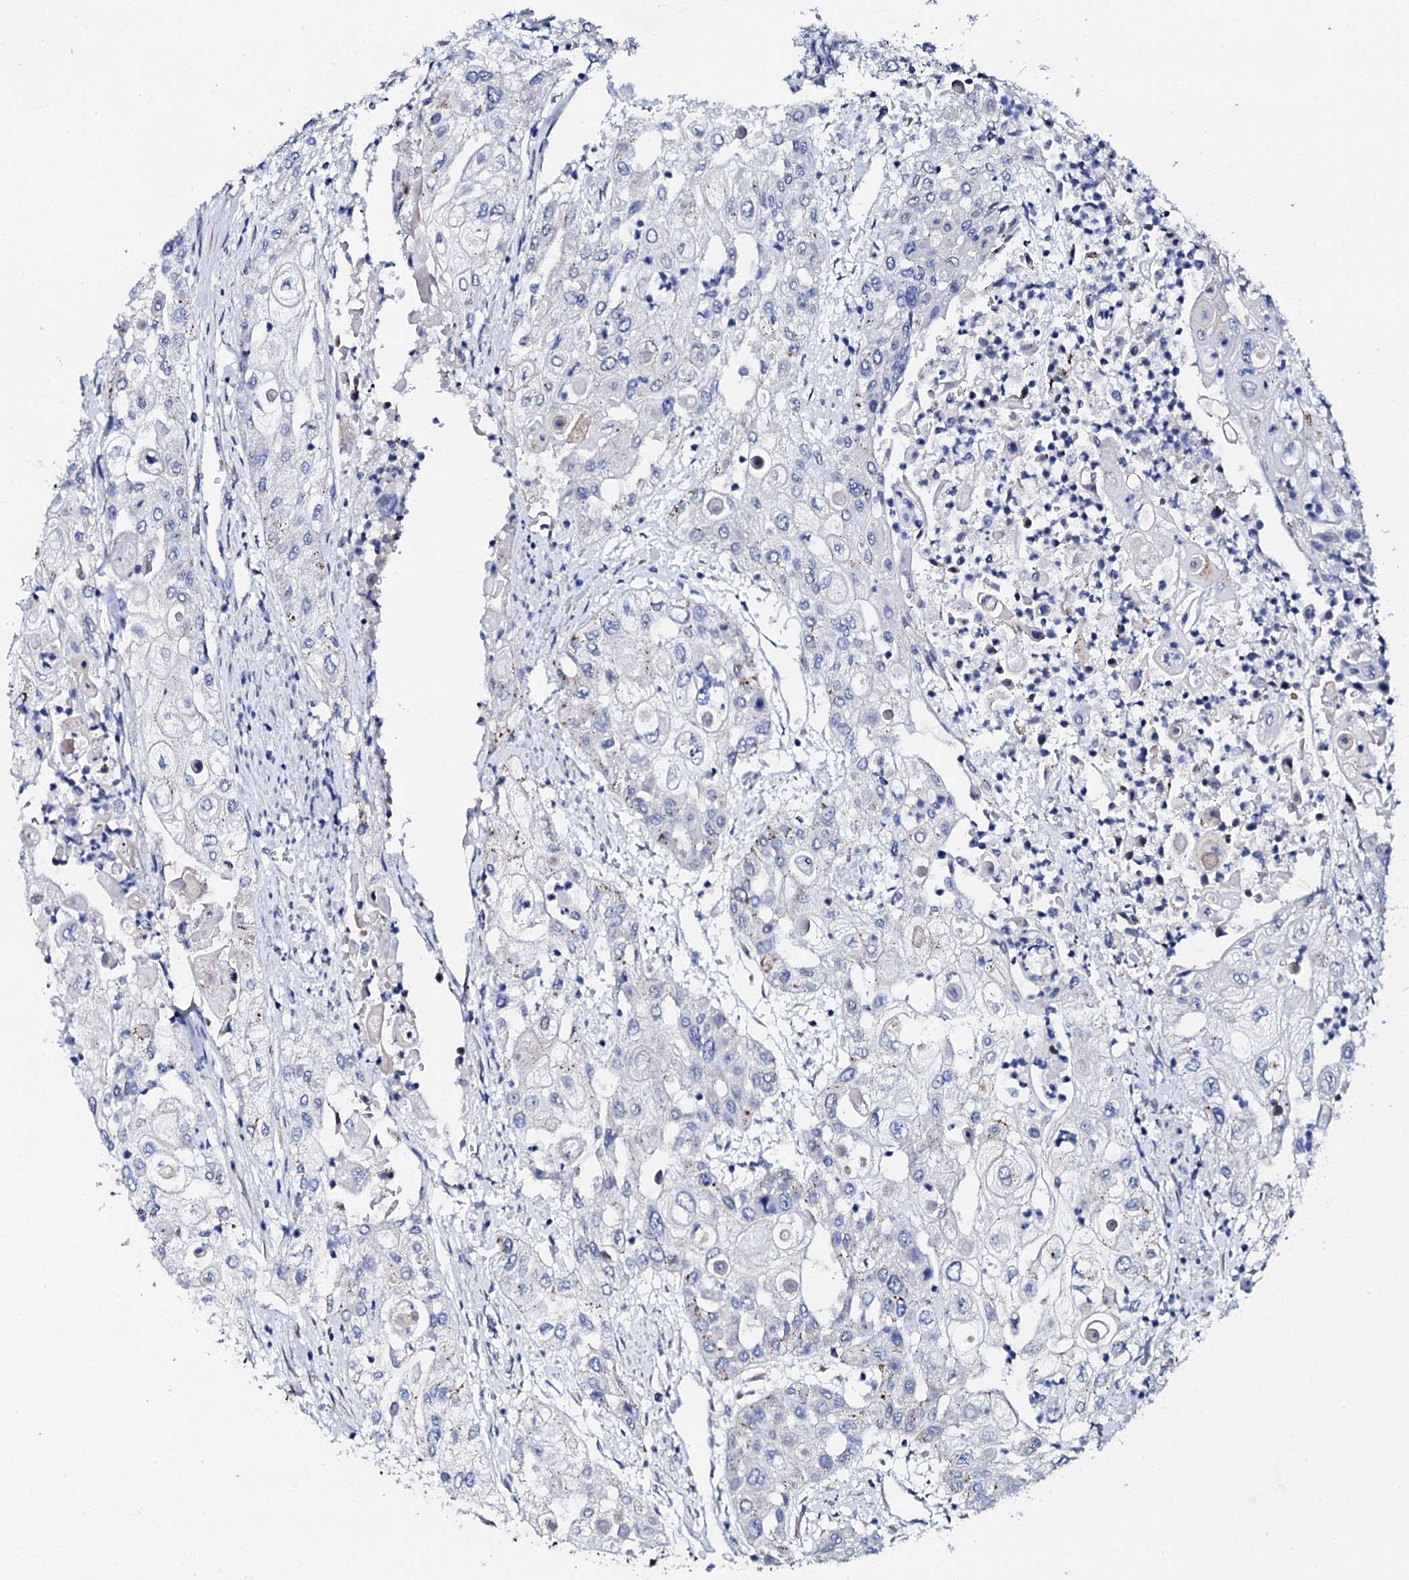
{"staining": {"intensity": "negative", "quantity": "none", "location": "none"}, "tissue": "urothelial cancer", "cell_type": "Tumor cells", "image_type": "cancer", "snomed": [{"axis": "morphology", "description": "Urothelial carcinoma, High grade"}, {"axis": "topography", "description": "Urinary bladder"}], "caption": "The histopathology image demonstrates no significant staining in tumor cells of urothelial carcinoma (high-grade).", "gene": "TRDN", "patient": {"sex": "female", "age": 79}}